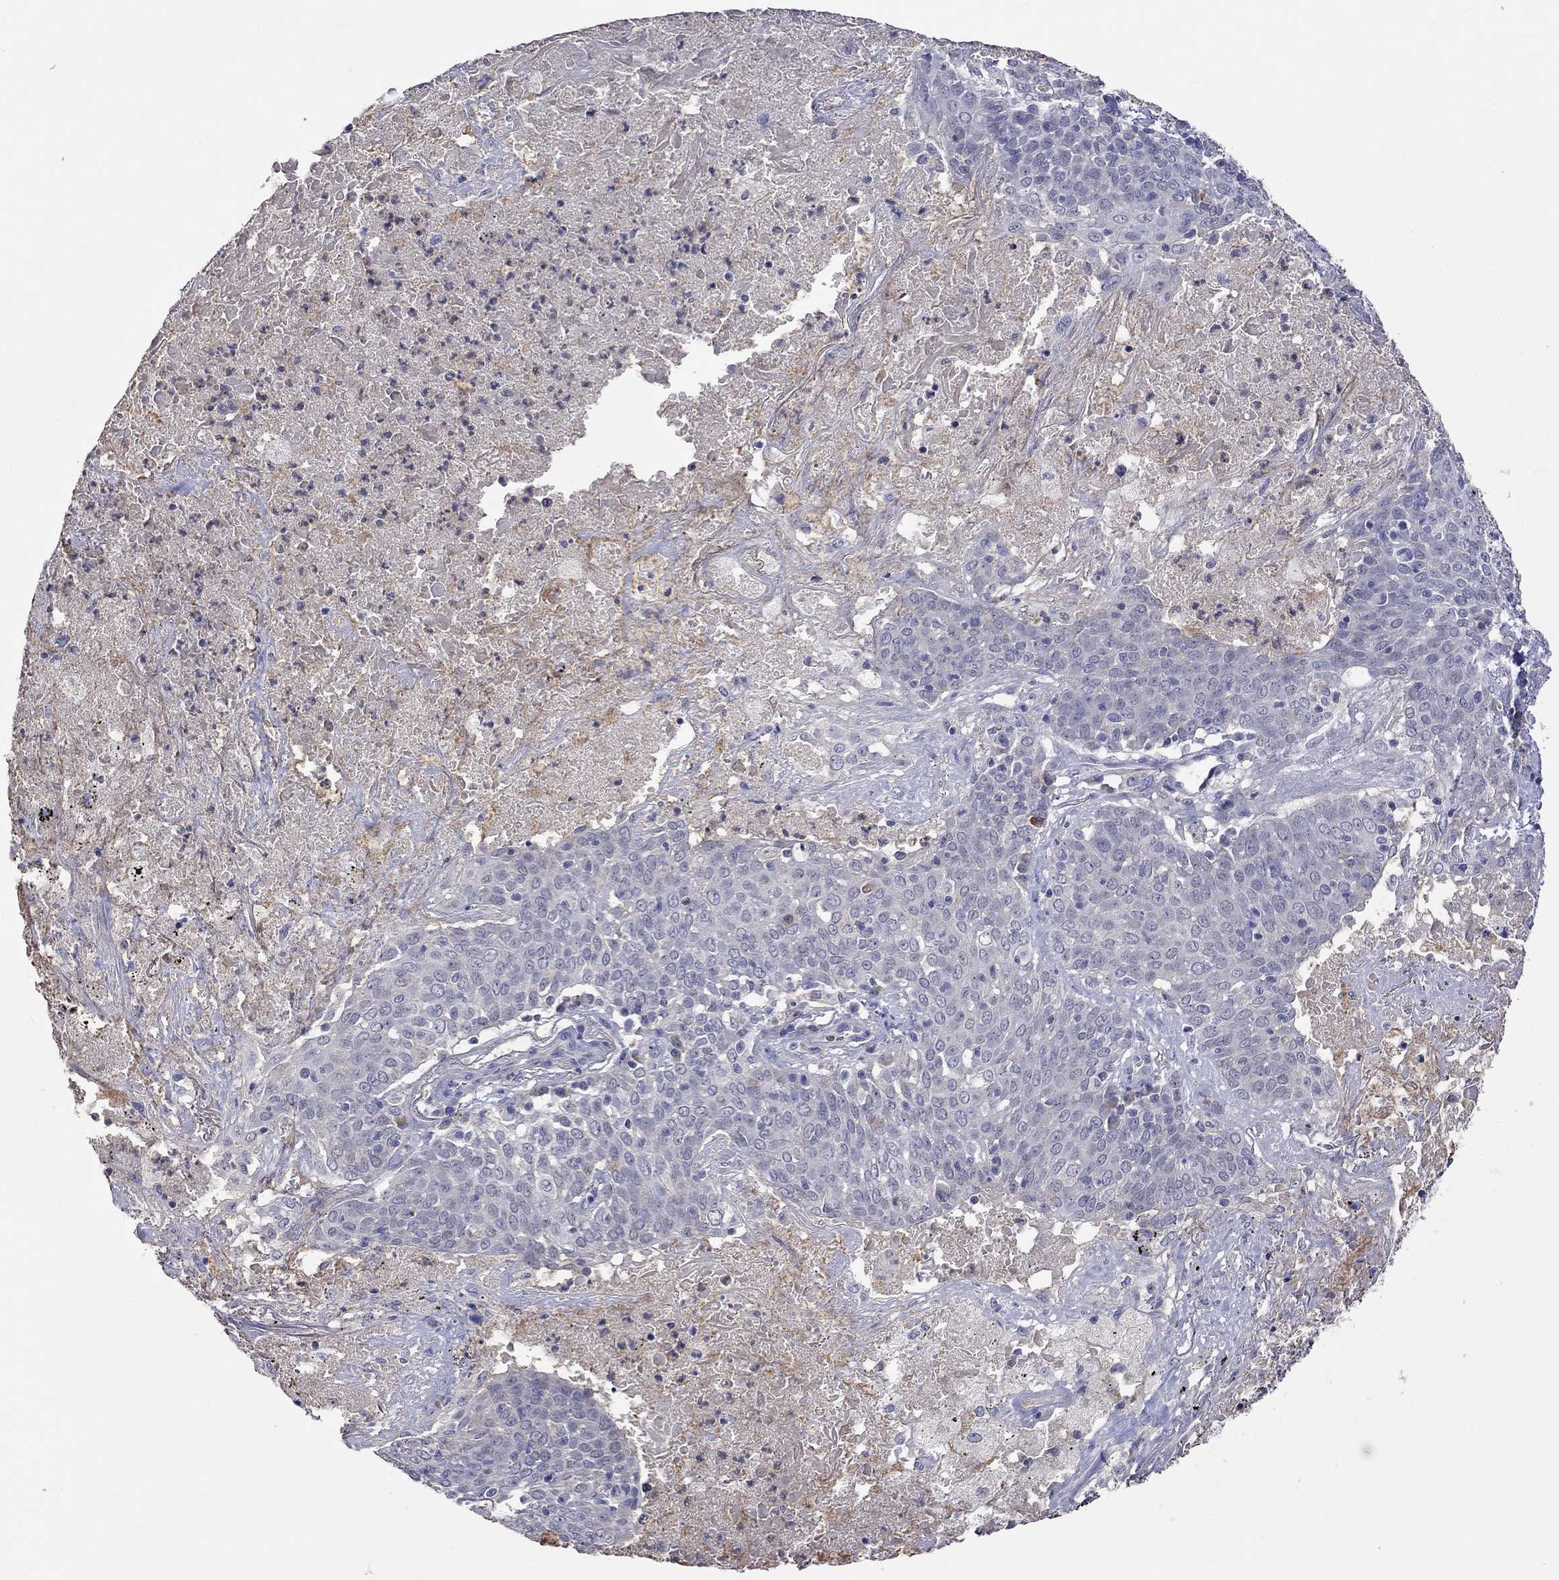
{"staining": {"intensity": "negative", "quantity": "none", "location": "none"}, "tissue": "lung cancer", "cell_type": "Tumor cells", "image_type": "cancer", "snomed": [{"axis": "morphology", "description": "Squamous cell carcinoma, NOS"}, {"axis": "topography", "description": "Lung"}], "caption": "The photomicrograph demonstrates no staining of tumor cells in lung cancer (squamous cell carcinoma). (DAB (3,3'-diaminobenzidine) immunohistochemistry (IHC) visualized using brightfield microscopy, high magnification).", "gene": "LRFN4", "patient": {"sex": "male", "age": 82}}